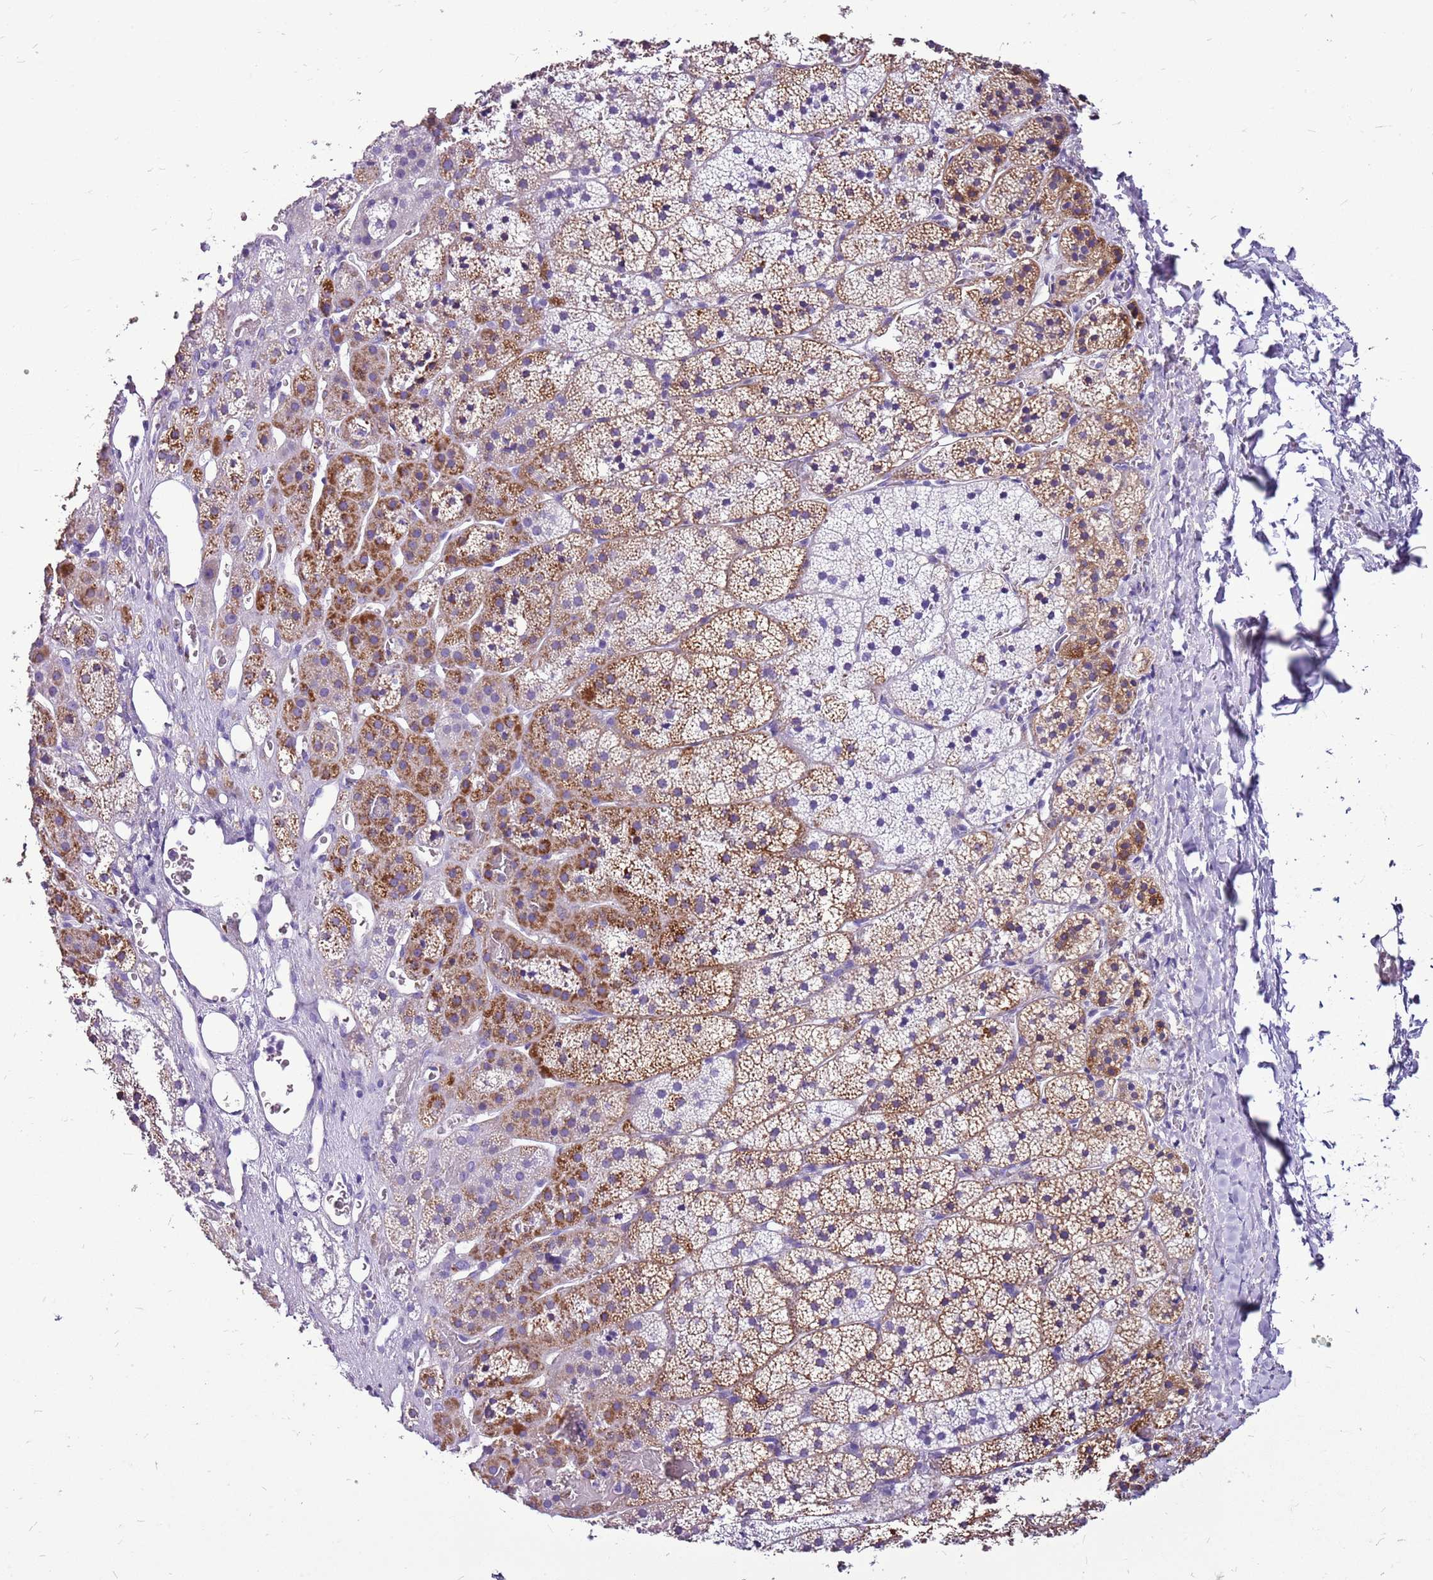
{"staining": {"intensity": "moderate", "quantity": ">75%", "location": "cytoplasmic/membranous"}, "tissue": "adrenal gland", "cell_type": "Glandular cells", "image_type": "normal", "snomed": [{"axis": "morphology", "description": "Normal tissue, NOS"}, {"axis": "topography", "description": "Adrenal gland"}], "caption": "Protein staining displays moderate cytoplasmic/membranous positivity in approximately >75% of glandular cells in unremarkable adrenal gland.", "gene": "ACSS3", "patient": {"sex": "female", "age": 44}}